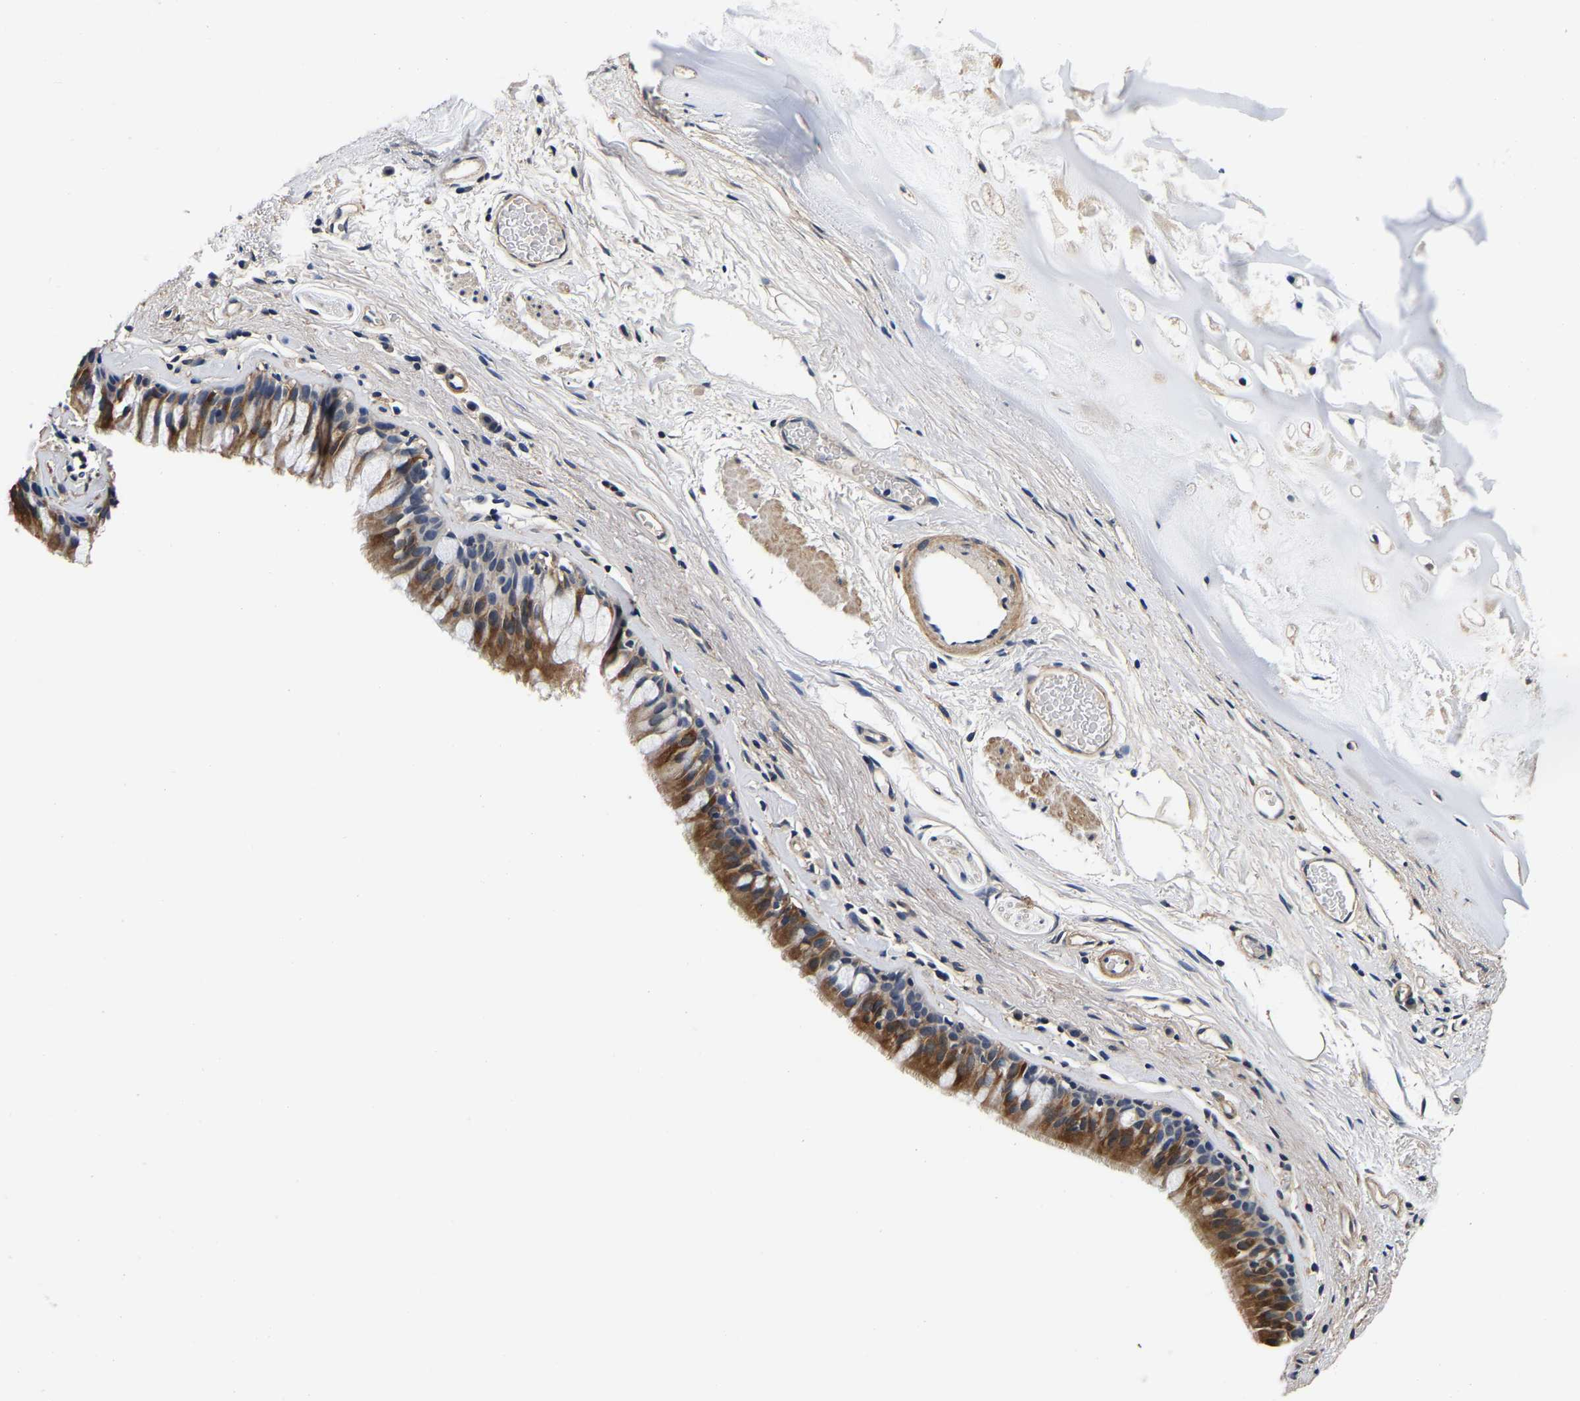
{"staining": {"intensity": "strong", "quantity": "25%-75%", "location": "cytoplasmic/membranous"}, "tissue": "bronchus", "cell_type": "Respiratory epithelial cells", "image_type": "normal", "snomed": [{"axis": "morphology", "description": "Normal tissue, NOS"}, {"axis": "topography", "description": "Cartilage tissue"}, {"axis": "topography", "description": "Bronchus"}], "caption": "Protein expression by immunohistochemistry shows strong cytoplasmic/membranous positivity in about 25%-75% of respiratory epithelial cells in benign bronchus. The protein is shown in brown color, while the nuclei are stained blue.", "gene": "RUVBL1", "patient": {"sex": "female", "age": 53}}